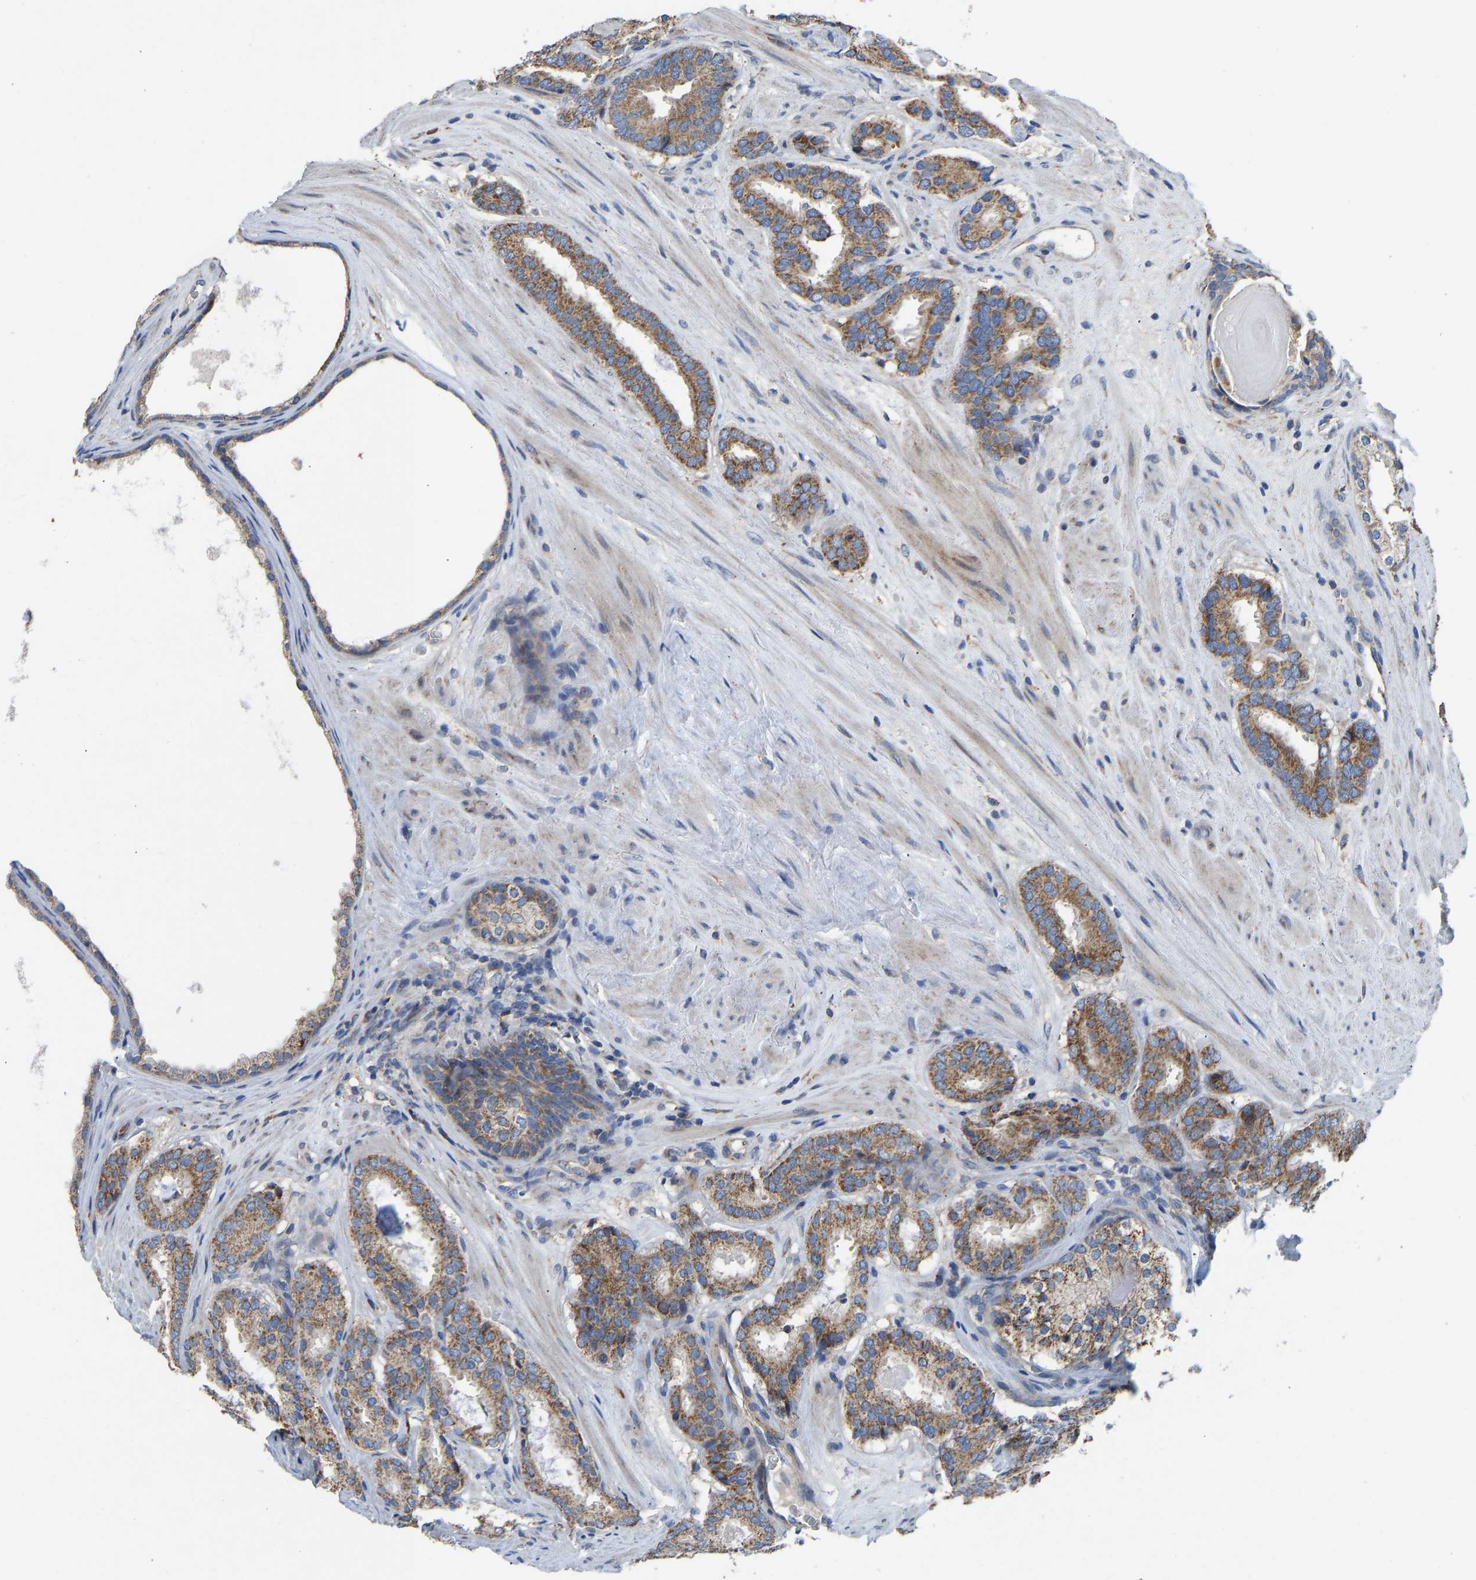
{"staining": {"intensity": "moderate", "quantity": ">75%", "location": "cytoplasmic/membranous"}, "tissue": "prostate cancer", "cell_type": "Tumor cells", "image_type": "cancer", "snomed": [{"axis": "morphology", "description": "Adenocarcinoma, Low grade"}, {"axis": "topography", "description": "Prostate"}], "caption": "Immunohistochemistry (IHC) image of neoplastic tissue: prostate cancer stained using immunohistochemistry (IHC) shows medium levels of moderate protein expression localized specifically in the cytoplasmic/membranous of tumor cells, appearing as a cytoplasmic/membranous brown color.", "gene": "TMEM150A", "patient": {"sex": "male", "age": 69}}